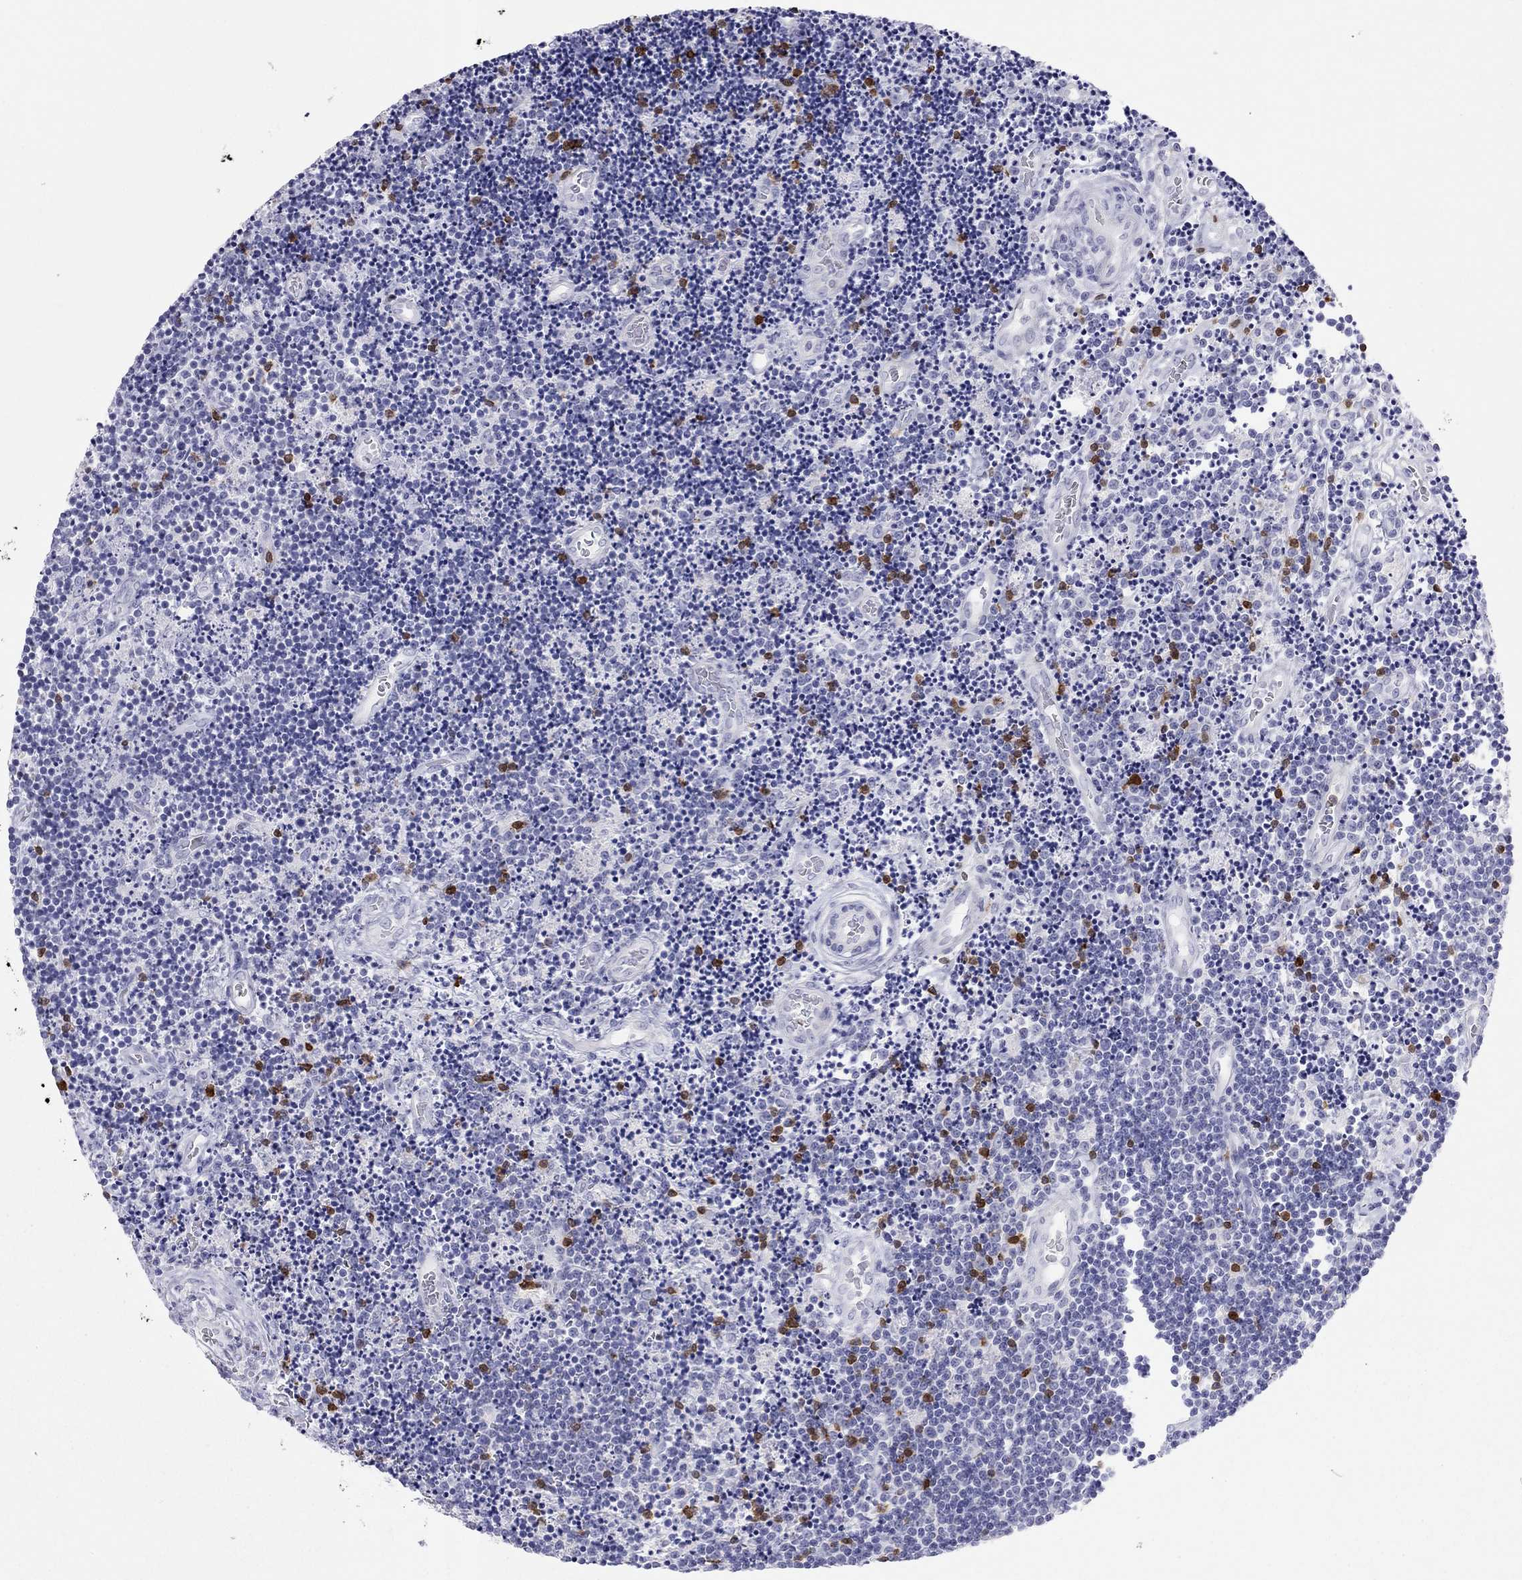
{"staining": {"intensity": "negative", "quantity": "none", "location": "none"}, "tissue": "lymphoma", "cell_type": "Tumor cells", "image_type": "cancer", "snomed": [{"axis": "morphology", "description": "Malignant lymphoma, non-Hodgkin's type, Low grade"}, {"axis": "topography", "description": "Brain"}], "caption": "This image is of malignant lymphoma, non-Hodgkin's type (low-grade) stained with immunohistochemistry (IHC) to label a protein in brown with the nuclei are counter-stained blue. There is no positivity in tumor cells.", "gene": "SH2D2A", "patient": {"sex": "female", "age": 66}}